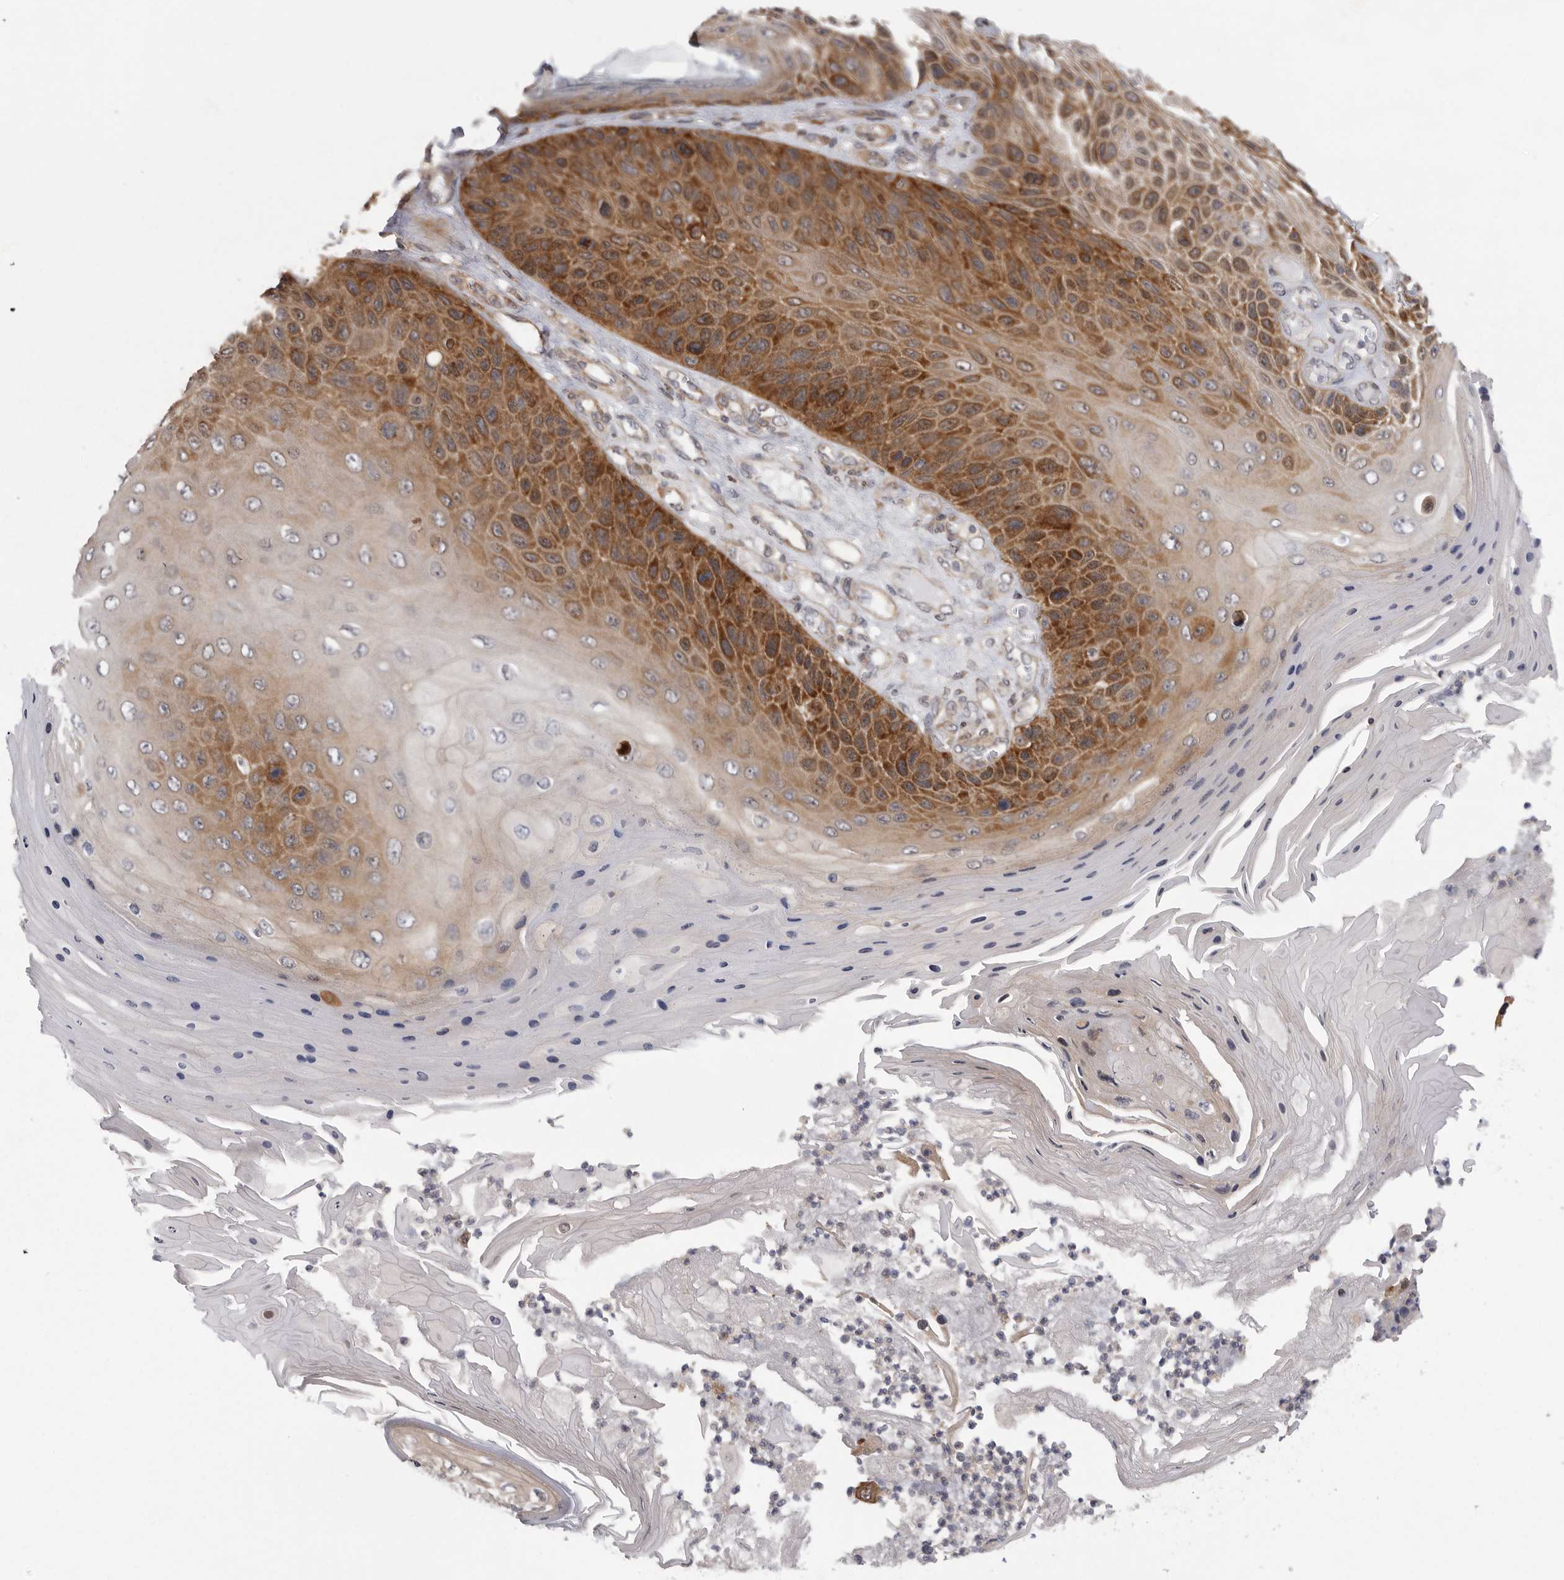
{"staining": {"intensity": "strong", "quantity": ">75%", "location": "cytoplasmic/membranous"}, "tissue": "skin cancer", "cell_type": "Tumor cells", "image_type": "cancer", "snomed": [{"axis": "morphology", "description": "Squamous cell carcinoma, NOS"}, {"axis": "topography", "description": "Skin"}], "caption": "Immunohistochemistry (IHC) photomicrograph of human squamous cell carcinoma (skin) stained for a protein (brown), which reveals high levels of strong cytoplasmic/membranous staining in approximately >75% of tumor cells.", "gene": "CACYBP", "patient": {"sex": "female", "age": 88}}